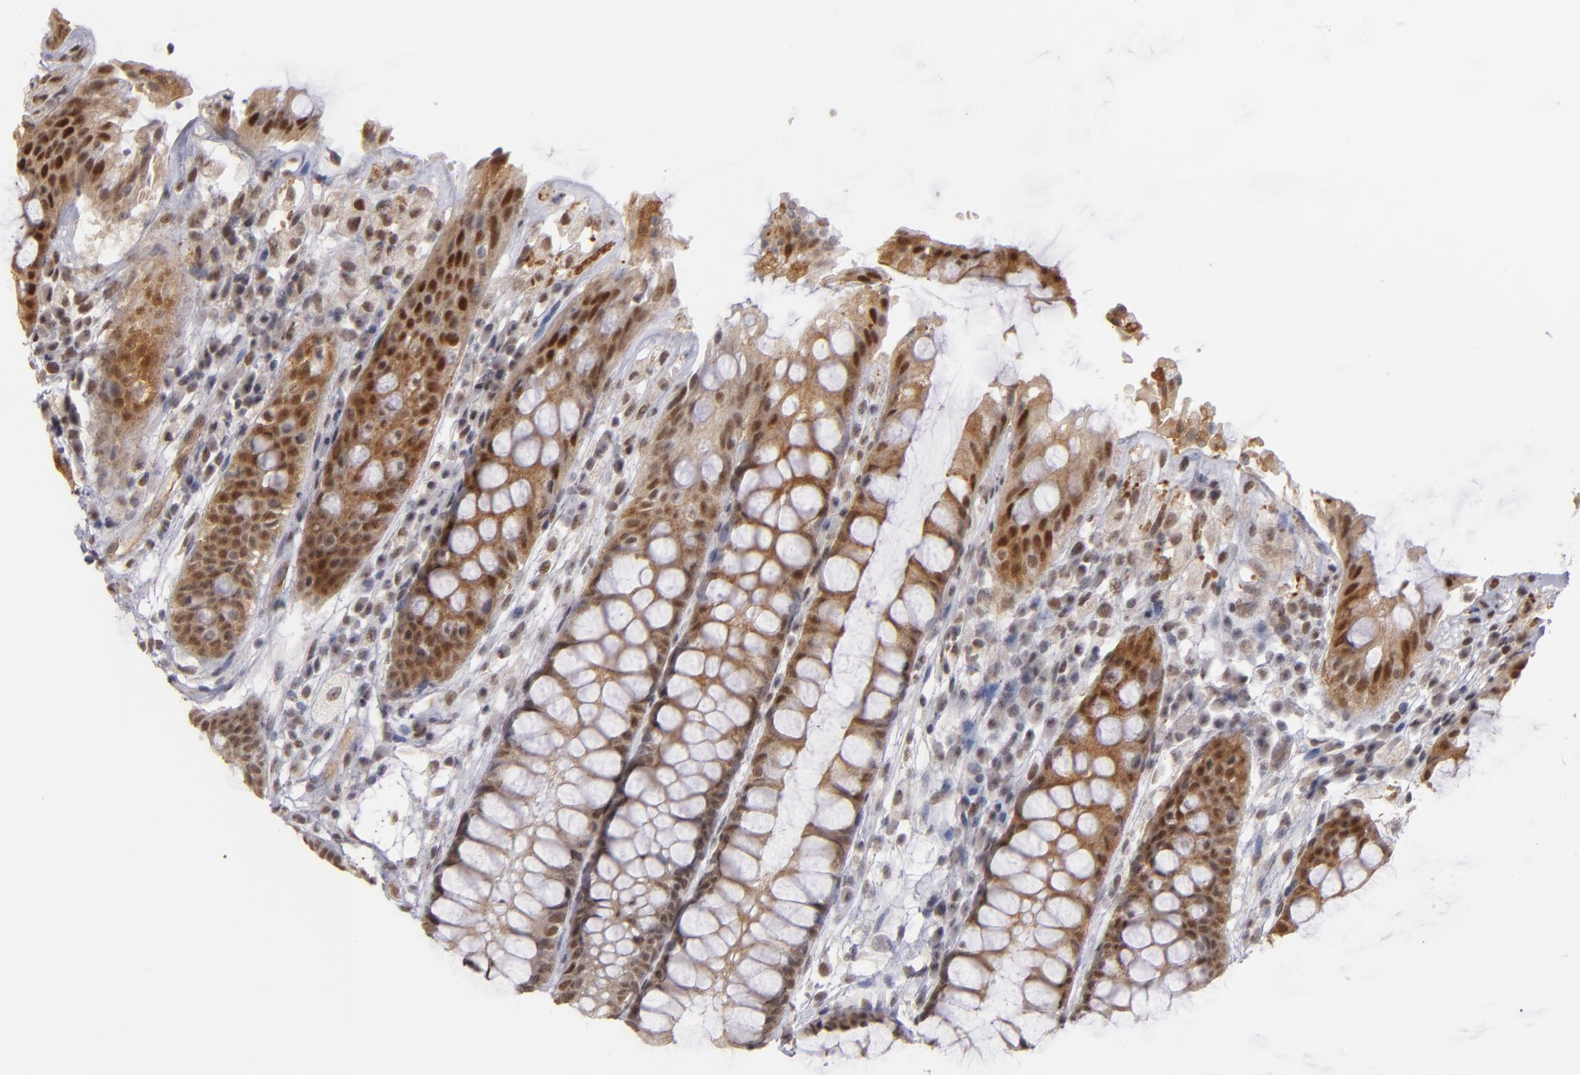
{"staining": {"intensity": "moderate", "quantity": ">75%", "location": "cytoplasmic/membranous,nuclear"}, "tissue": "rectum", "cell_type": "Glandular cells", "image_type": "normal", "snomed": [{"axis": "morphology", "description": "Normal tissue, NOS"}, {"axis": "topography", "description": "Rectum"}], "caption": "A photomicrograph of human rectum stained for a protein displays moderate cytoplasmic/membranous,nuclear brown staining in glandular cells. Immunohistochemistry stains the protein in brown and the nuclei are stained blue.", "gene": "ZNF75A", "patient": {"sex": "female", "age": 46}}